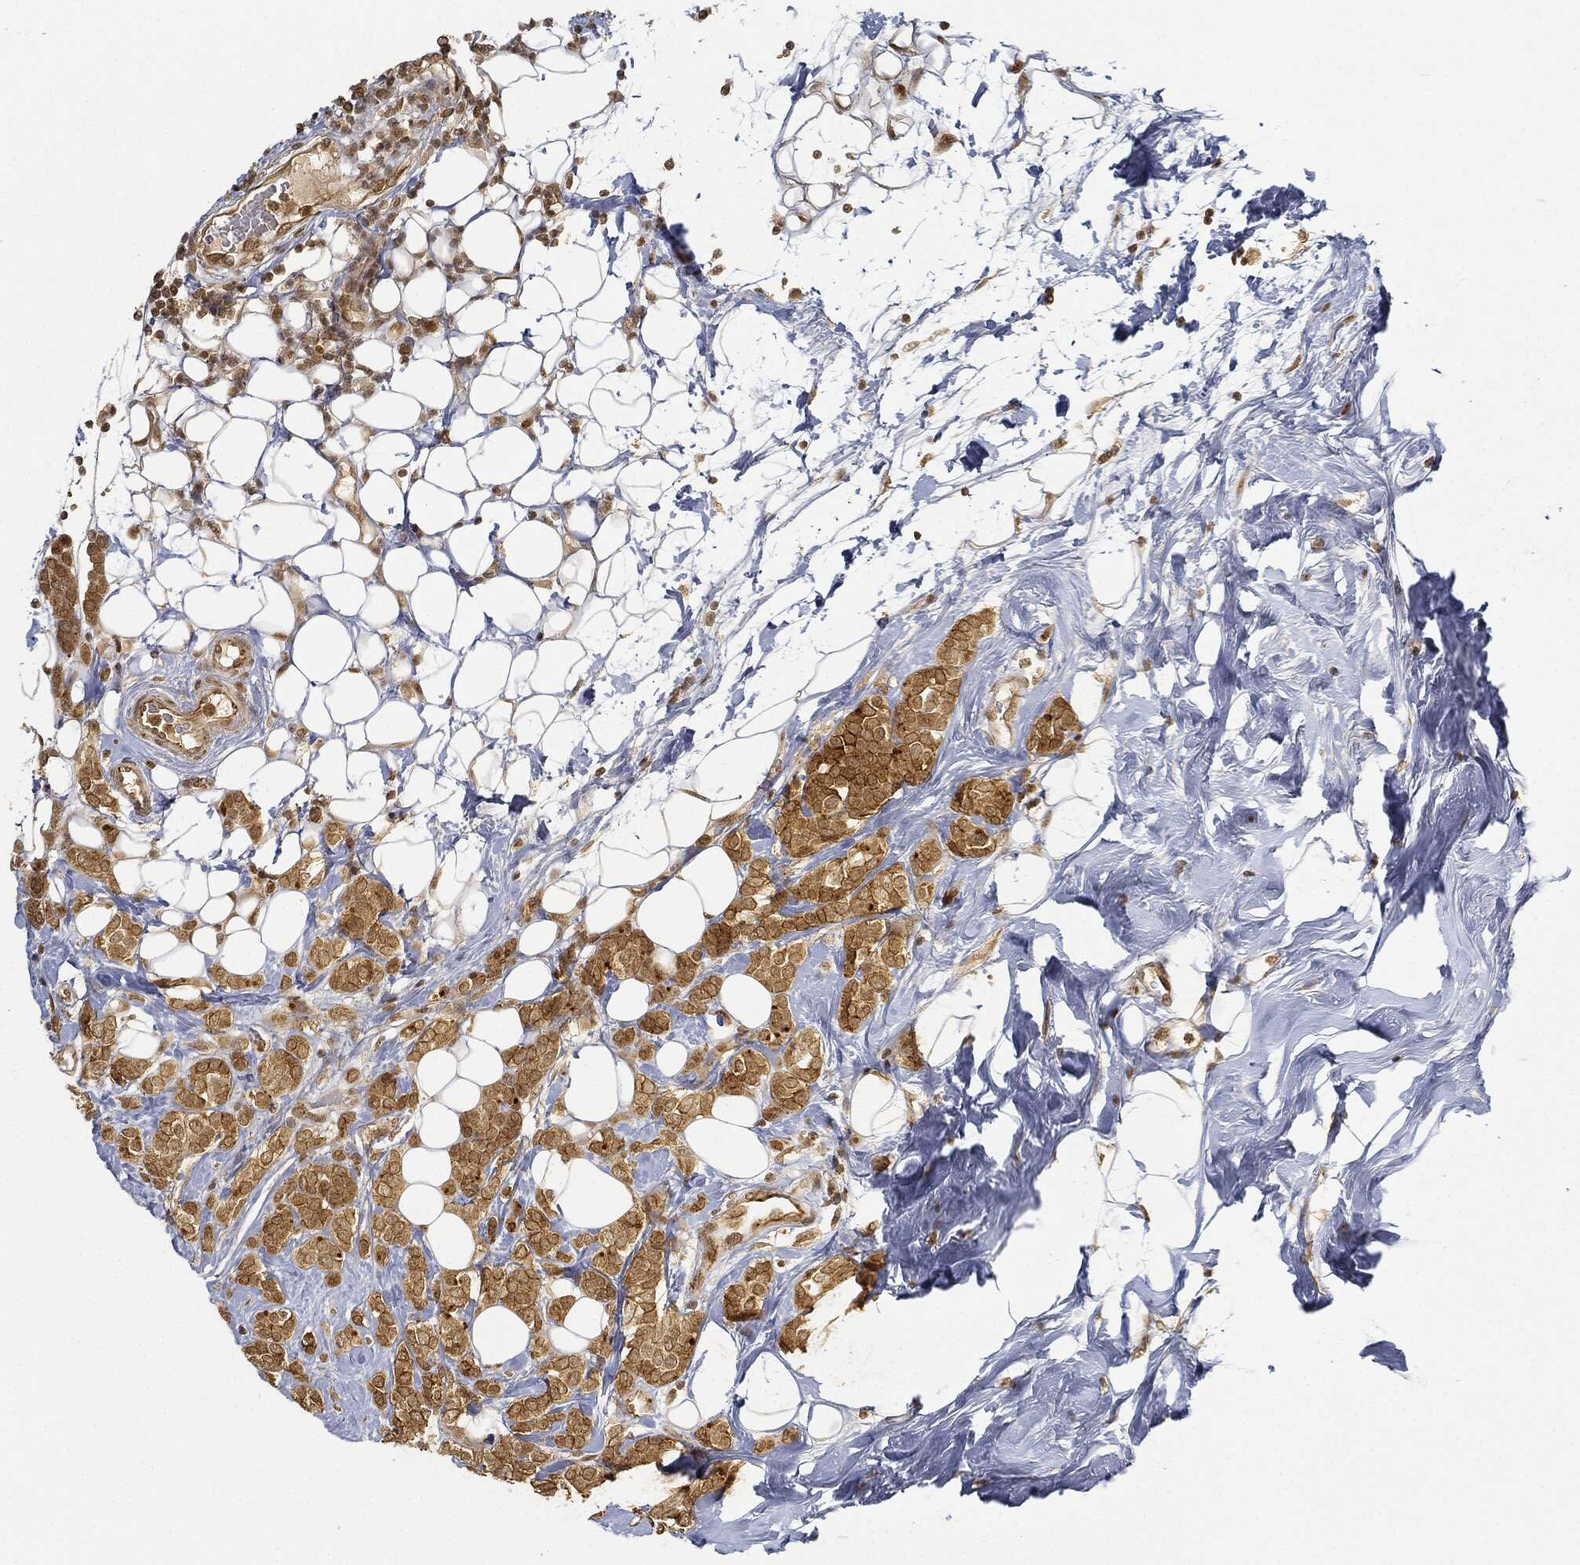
{"staining": {"intensity": "moderate", "quantity": ">75%", "location": "cytoplasmic/membranous"}, "tissue": "breast cancer", "cell_type": "Tumor cells", "image_type": "cancer", "snomed": [{"axis": "morphology", "description": "Lobular carcinoma"}, {"axis": "topography", "description": "Breast"}], "caption": "IHC histopathology image of breast cancer (lobular carcinoma) stained for a protein (brown), which demonstrates medium levels of moderate cytoplasmic/membranous positivity in approximately >75% of tumor cells.", "gene": "CIB1", "patient": {"sex": "female", "age": 49}}